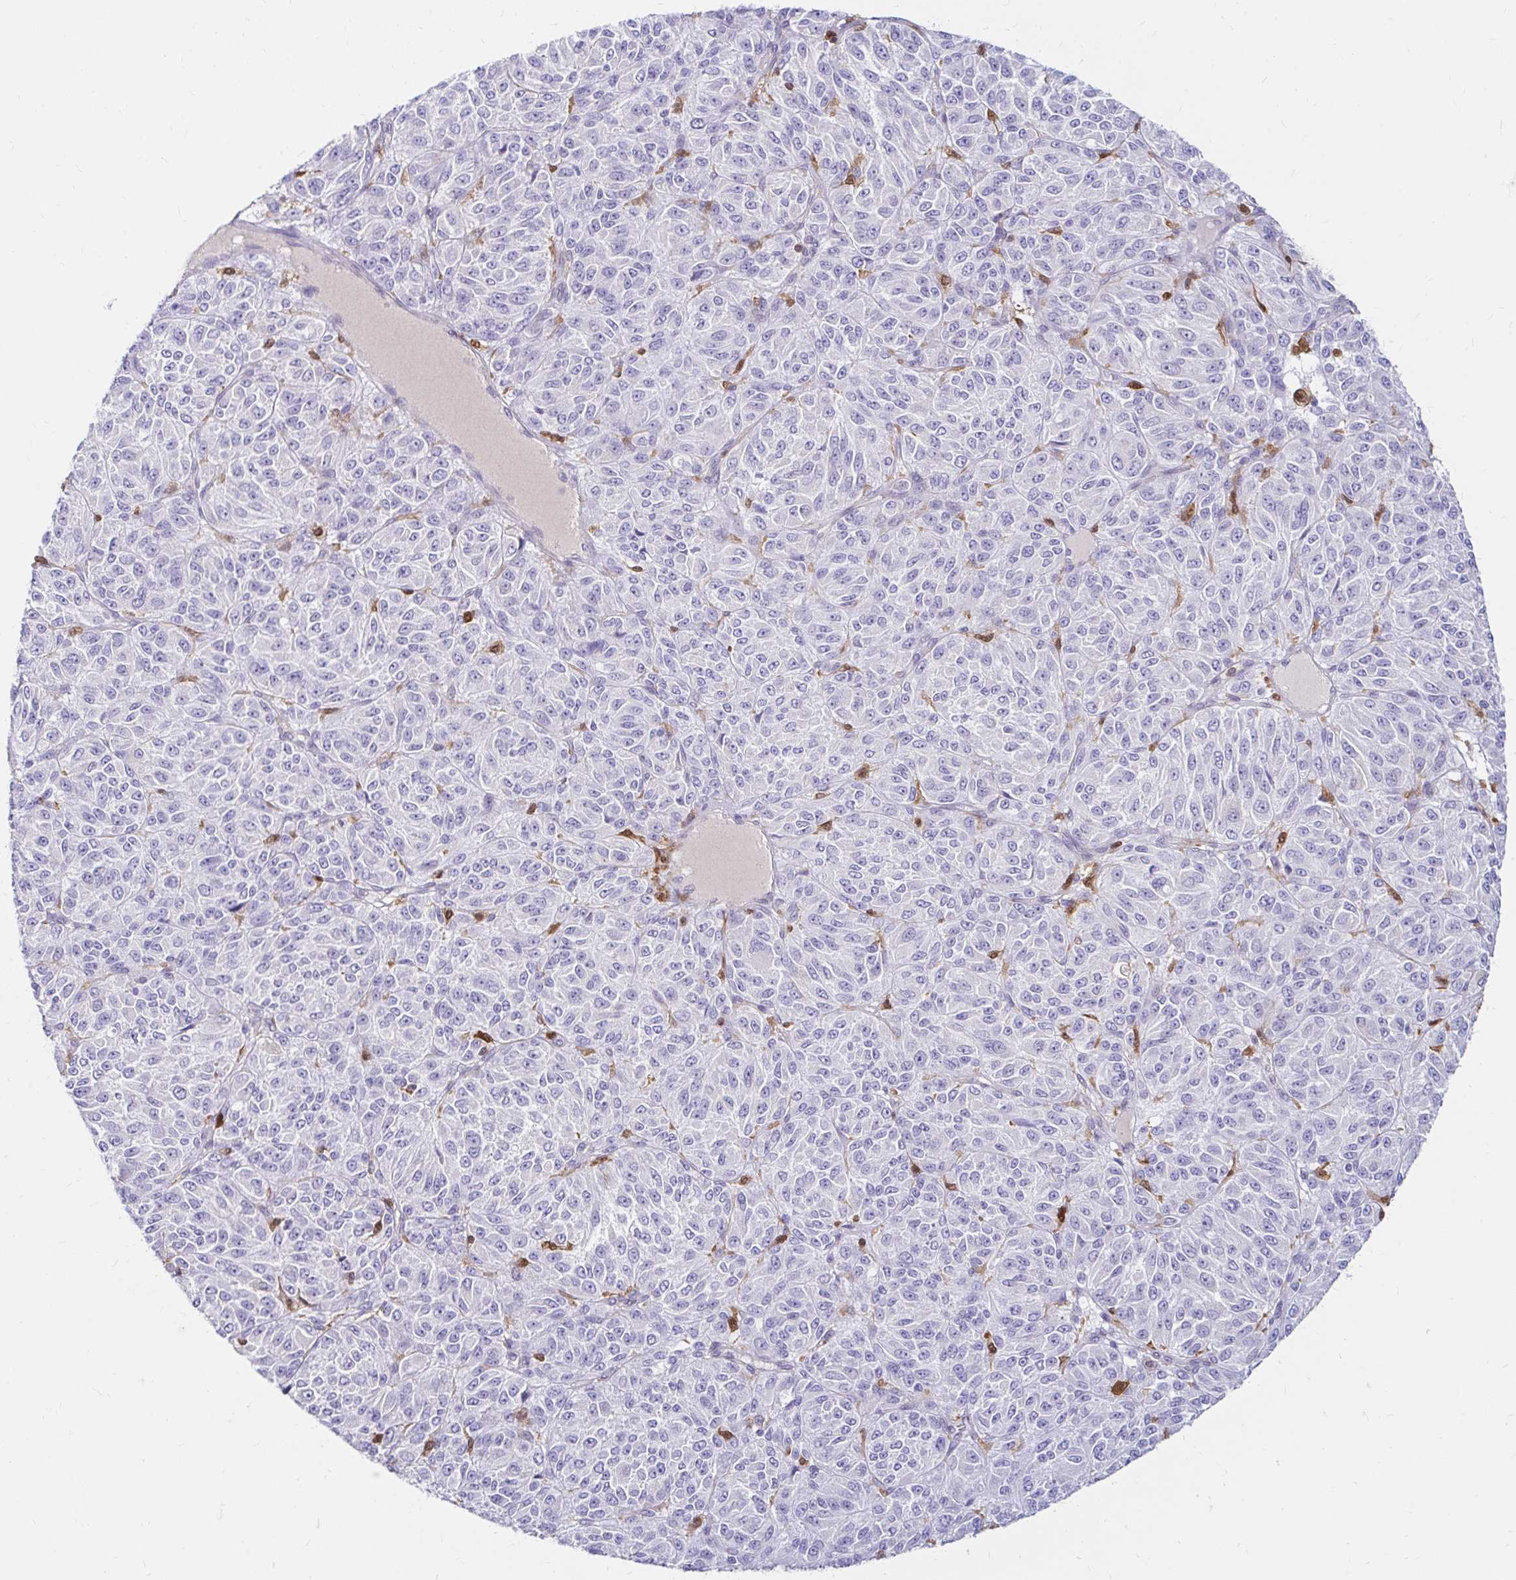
{"staining": {"intensity": "negative", "quantity": "none", "location": "none"}, "tissue": "melanoma", "cell_type": "Tumor cells", "image_type": "cancer", "snomed": [{"axis": "morphology", "description": "Malignant melanoma, Metastatic site"}, {"axis": "topography", "description": "Brain"}], "caption": "Histopathology image shows no significant protein positivity in tumor cells of melanoma.", "gene": "PYCARD", "patient": {"sex": "female", "age": 56}}